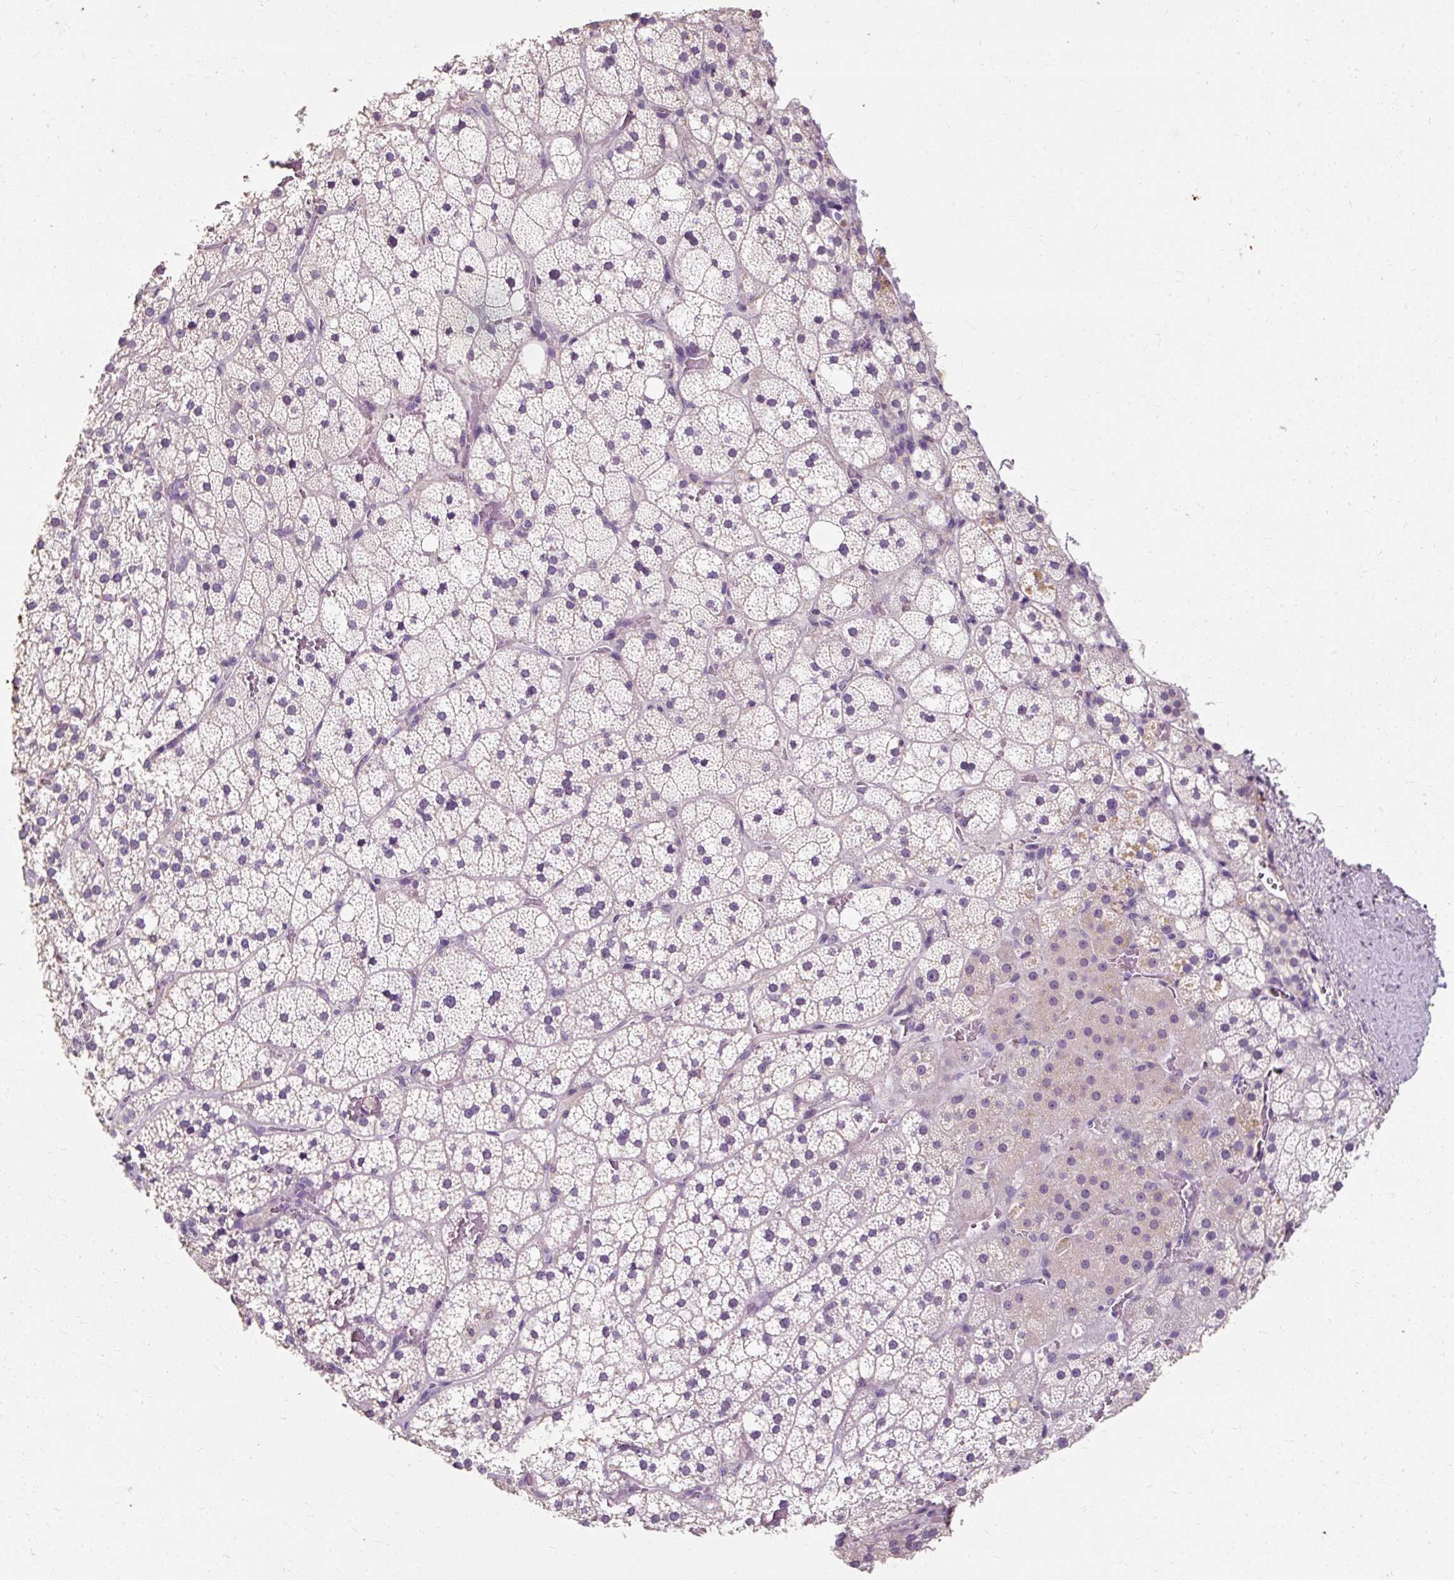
{"staining": {"intensity": "negative", "quantity": "none", "location": "none"}, "tissue": "adrenal gland", "cell_type": "Glandular cells", "image_type": "normal", "snomed": [{"axis": "morphology", "description": "Normal tissue, NOS"}, {"axis": "topography", "description": "Adrenal gland"}], "caption": "A high-resolution image shows IHC staining of benign adrenal gland, which displays no significant expression in glandular cells. (DAB immunohistochemistry (IHC) visualized using brightfield microscopy, high magnification).", "gene": "KLHL24", "patient": {"sex": "male", "age": 53}}